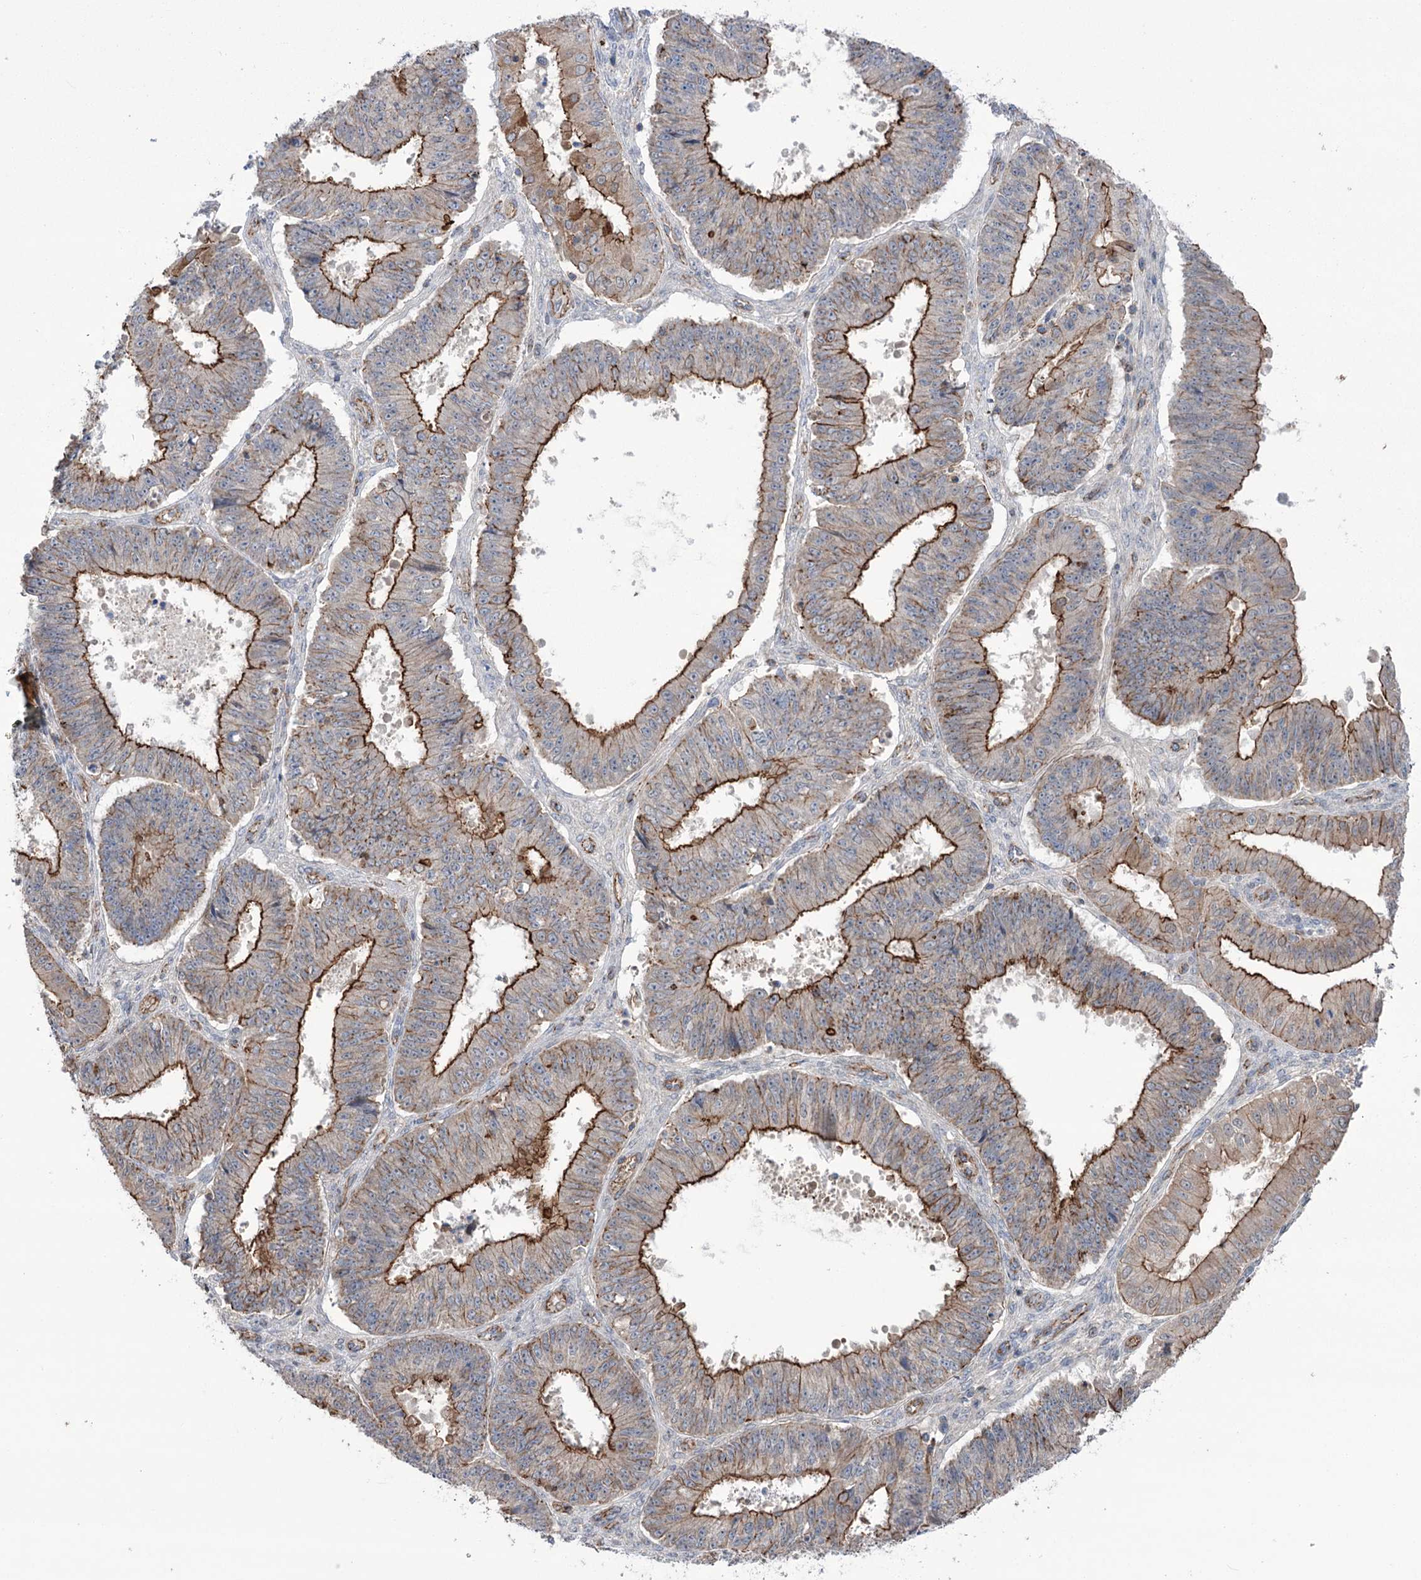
{"staining": {"intensity": "strong", "quantity": "25%-75%", "location": "cytoplasmic/membranous"}, "tissue": "ovarian cancer", "cell_type": "Tumor cells", "image_type": "cancer", "snomed": [{"axis": "morphology", "description": "Carcinoma, endometroid"}, {"axis": "topography", "description": "Appendix"}, {"axis": "topography", "description": "Ovary"}], "caption": "The micrograph reveals immunohistochemical staining of ovarian endometroid carcinoma. There is strong cytoplasmic/membranous expression is present in approximately 25%-75% of tumor cells. (Stains: DAB (3,3'-diaminobenzidine) in brown, nuclei in blue, Microscopy: brightfield microscopy at high magnification).", "gene": "TRIM71", "patient": {"sex": "female", "age": 42}}